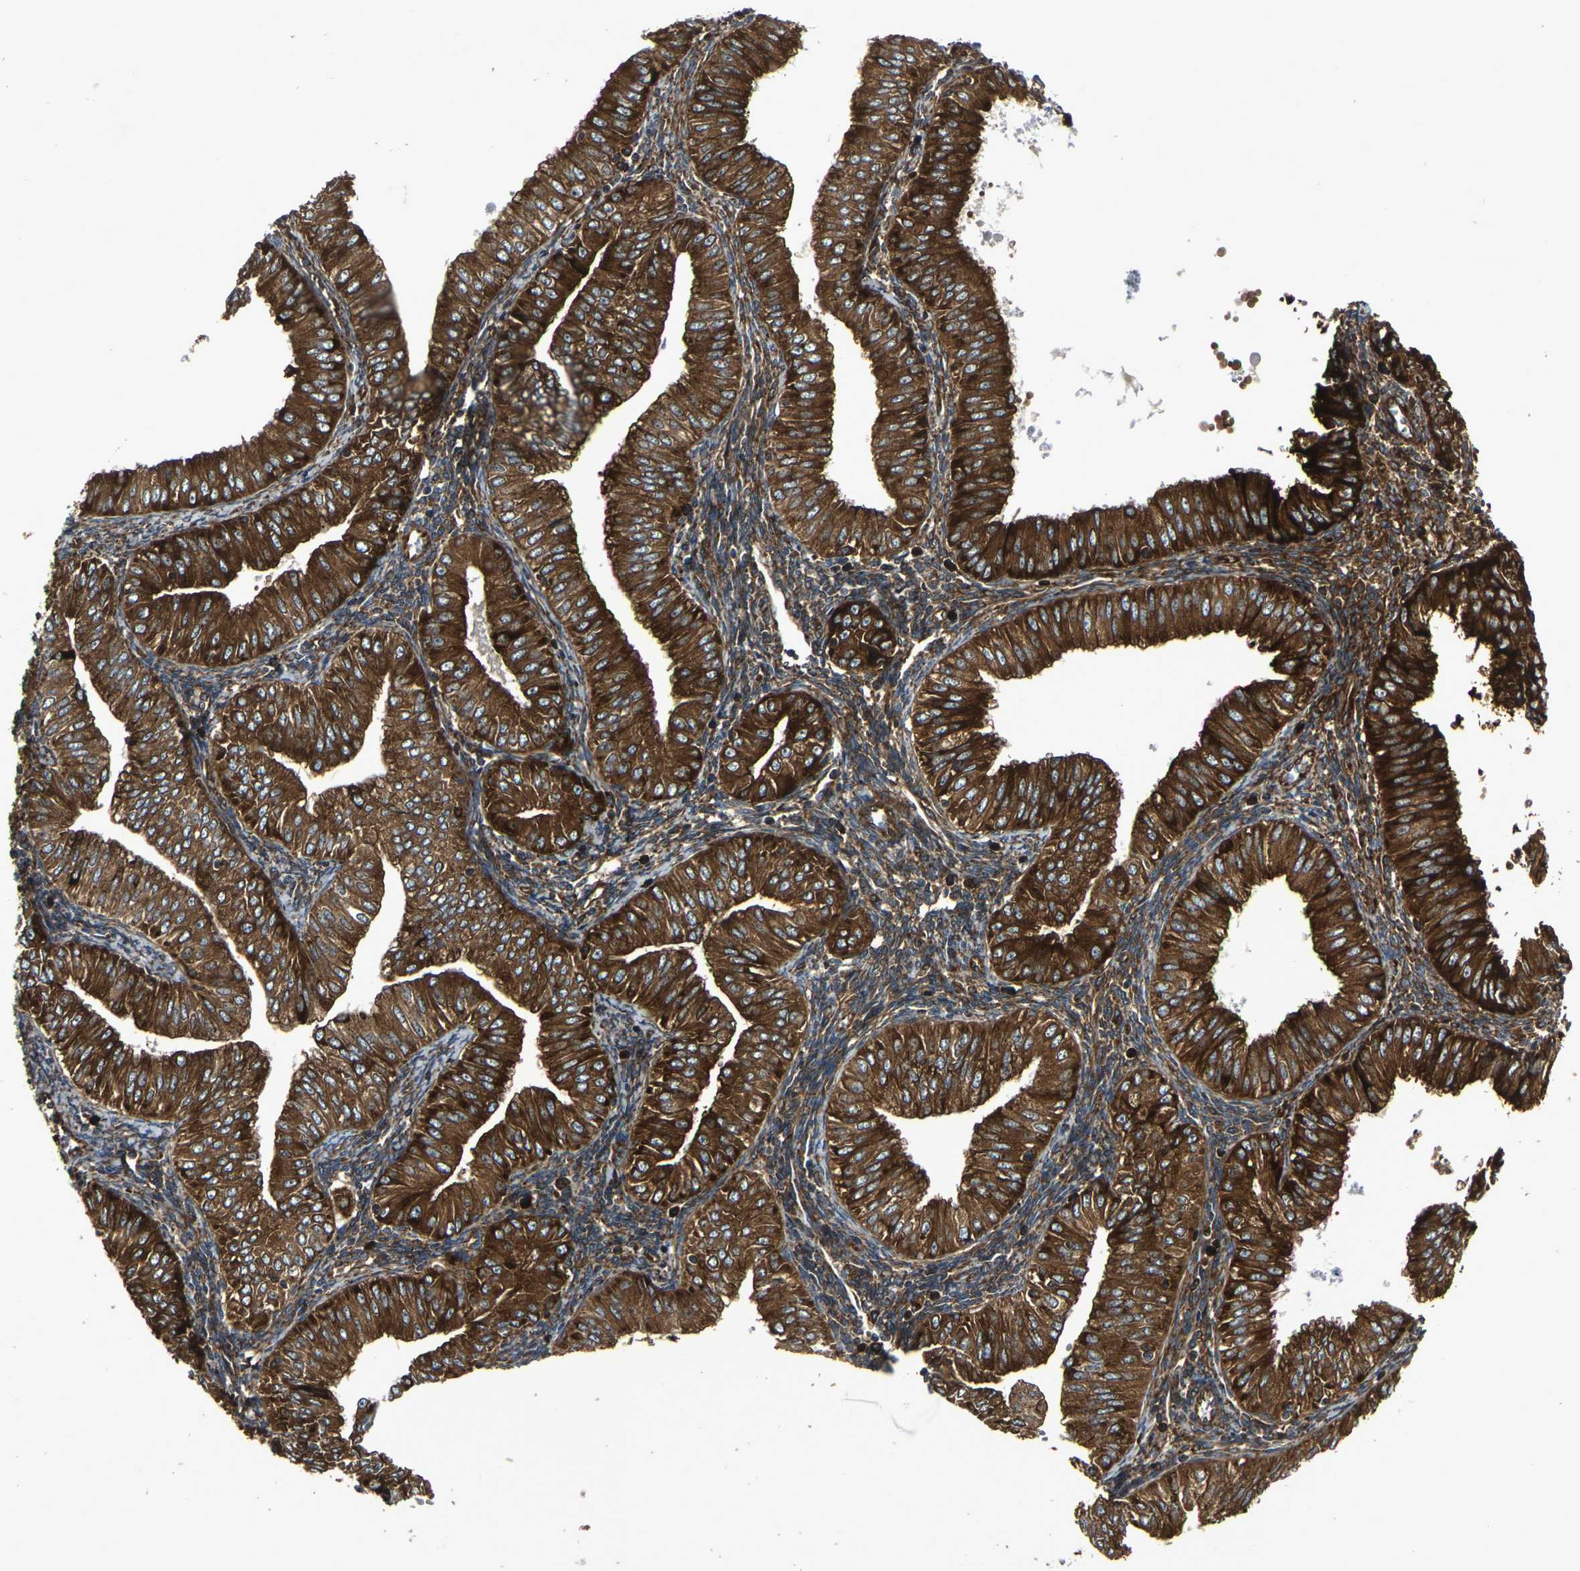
{"staining": {"intensity": "strong", "quantity": ">75%", "location": "cytoplasmic/membranous"}, "tissue": "endometrial cancer", "cell_type": "Tumor cells", "image_type": "cancer", "snomed": [{"axis": "morphology", "description": "Normal tissue, NOS"}, {"axis": "morphology", "description": "Adenocarcinoma, NOS"}, {"axis": "topography", "description": "Endometrium"}], "caption": "Tumor cells show strong cytoplasmic/membranous expression in approximately >75% of cells in endometrial adenocarcinoma.", "gene": "MARCHF2", "patient": {"sex": "female", "age": 53}}